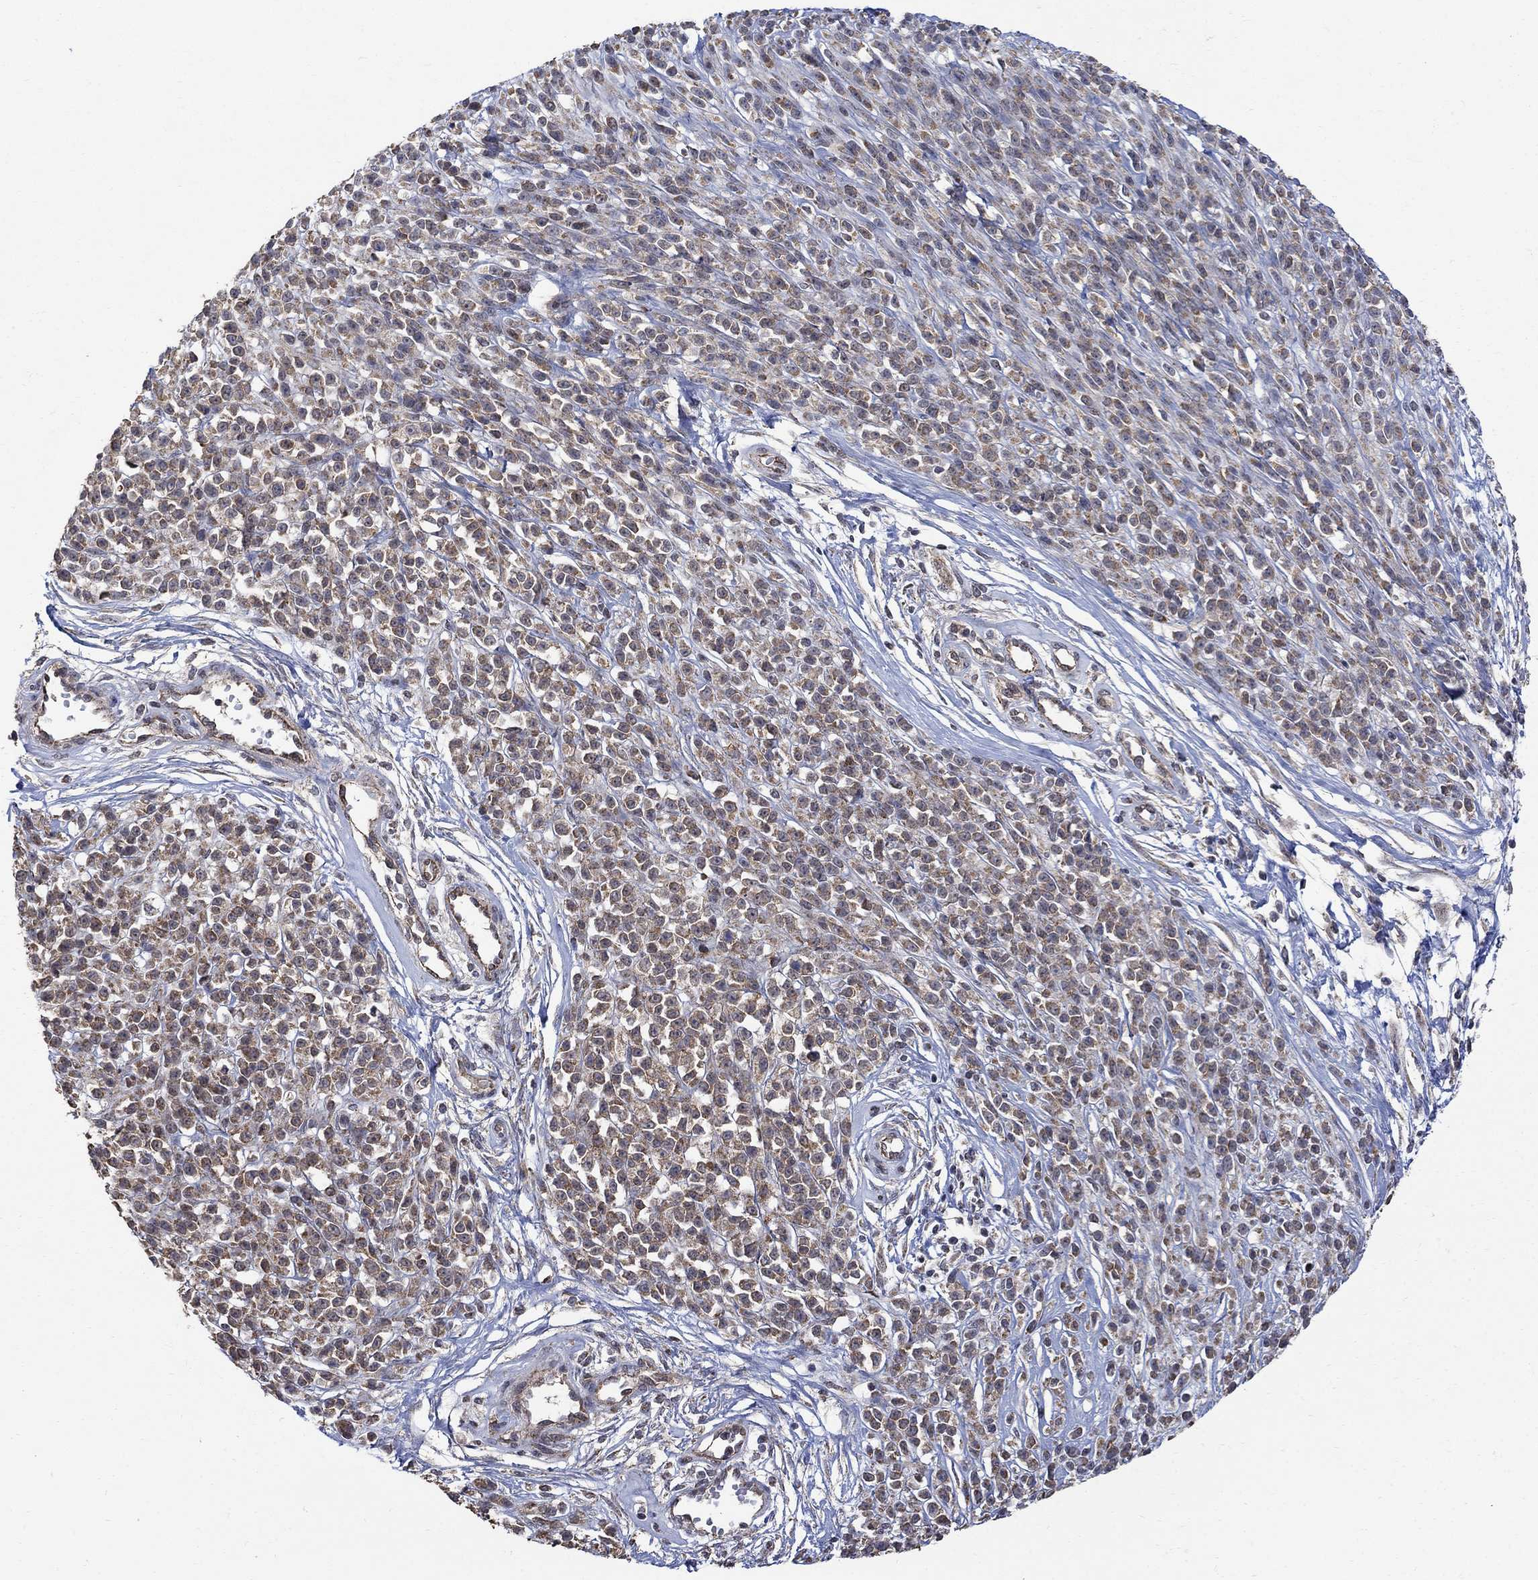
{"staining": {"intensity": "weak", "quantity": "25%-75%", "location": "cytoplasmic/membranous,nuclear"}, "tissue": "melanoma", "cell_type": "Tumor cells", "image_type": "cancer", "snomed": [{"axis": "morphology", "description": "Malignant melanoma, NOS"}, {"axis": "topography", "description": "Skin"}, {"axis": "topography", "description": "Skin of trunk"}], "caption": "Protein expression analysis of melanoma reveals weak cytoplasmic/membranous and nuclear expression in approximately 25%-75% of tumor cells.", "gene": "ANKRA2", "patient": {"sex": "male", "age": 74}}